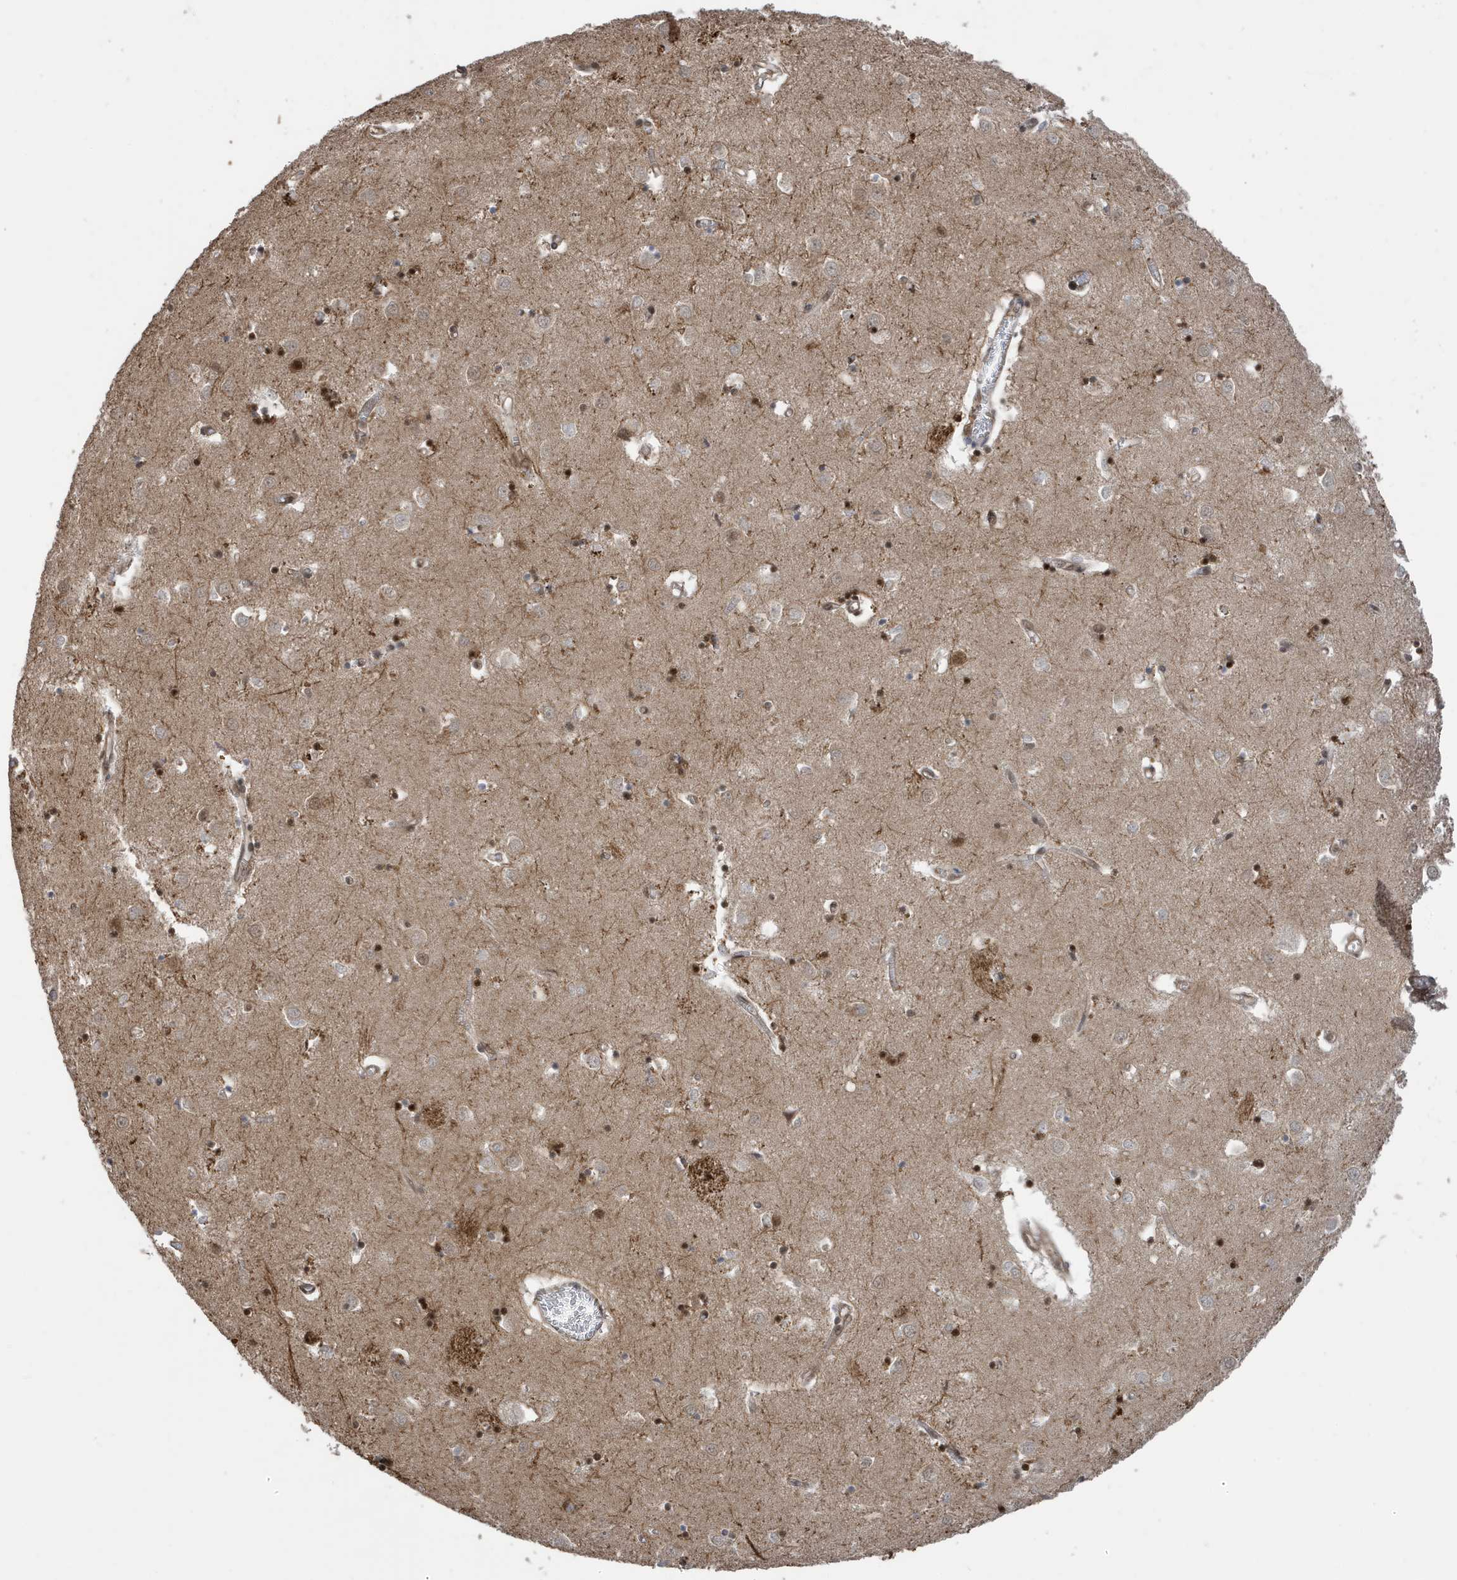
{"staining": {"intensity": "moderate", "quantity": "25%-75%", "location": "nuclear"}, "tissue": "caudate", "cell_type": "Glial cells", "image_type": "normal", "snomed": [{"axis": "morphology", "description": "Normal tissue, NOS"}, {"axis": "topography", "description": "Lateral ventricle wall"}], "caption": "Immunohistochemistry micrograph of normal caudate stained for a protein (brown), which exhibits medium levels of moderate nuclear expression in about 25%-75% of glial cells.", "gene": "UBQLN1", "patient": {"sex": "male", "age": 70}}